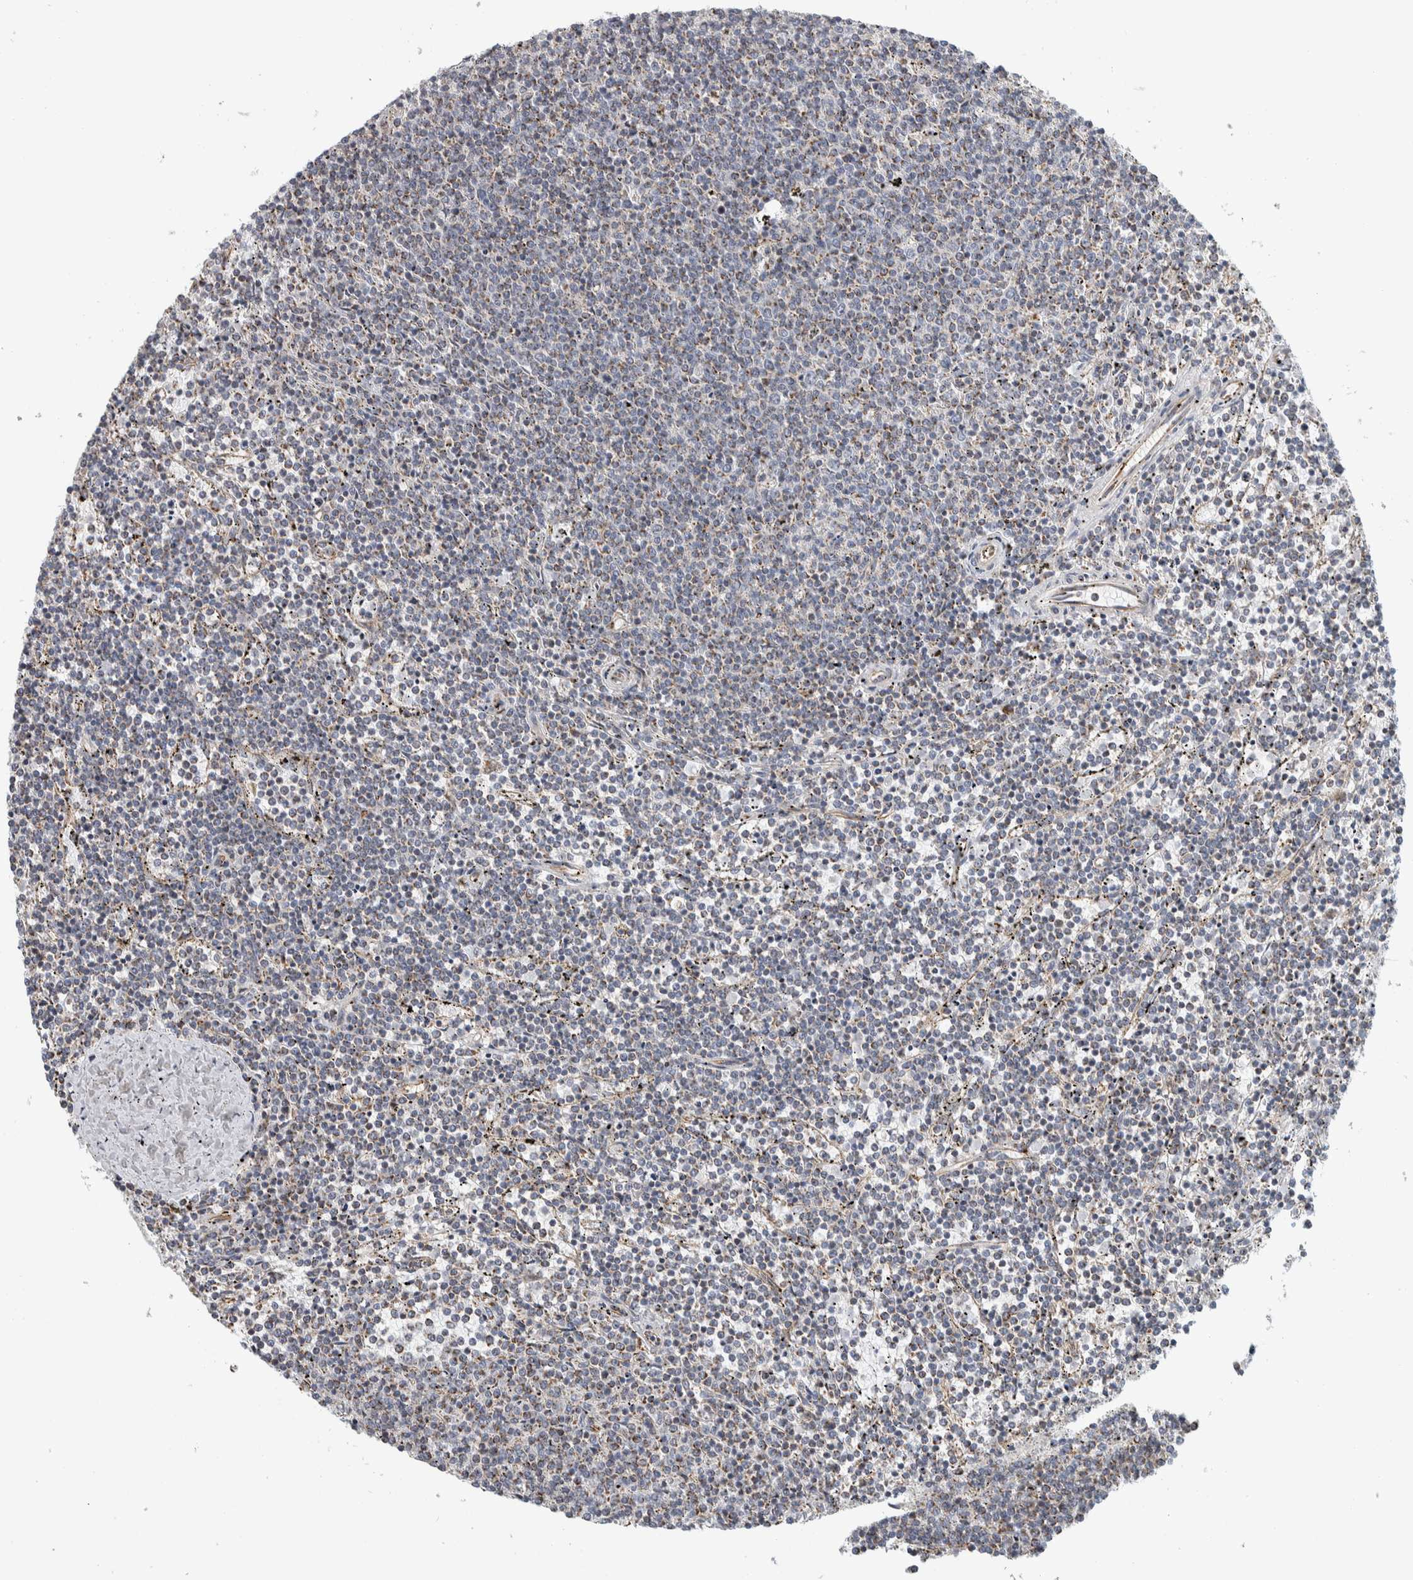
{"staining": {"intensity": "weak", "quantity": "25%-75%", "location": "cytoplasmic/membranous"}, "tissue": "lymphoma", "cell_type": "Tumor cells", "image_type": "cancer", "snomed": [{"axis": "morphology", "description": "Malignant lymphoma, non-Hodgkin's type, Low grade"}, {"axis": "topography", "description": "Spleen"}], "caption": "This is a histology image of IHC staining of low-grade malignant lymphoma, non-Hodgkin's type, which shows weak expression in the cytoplasmic/membranous of tumor cells.", "gene": "AFP", "patient": {"sex": "female", "age": 50}}